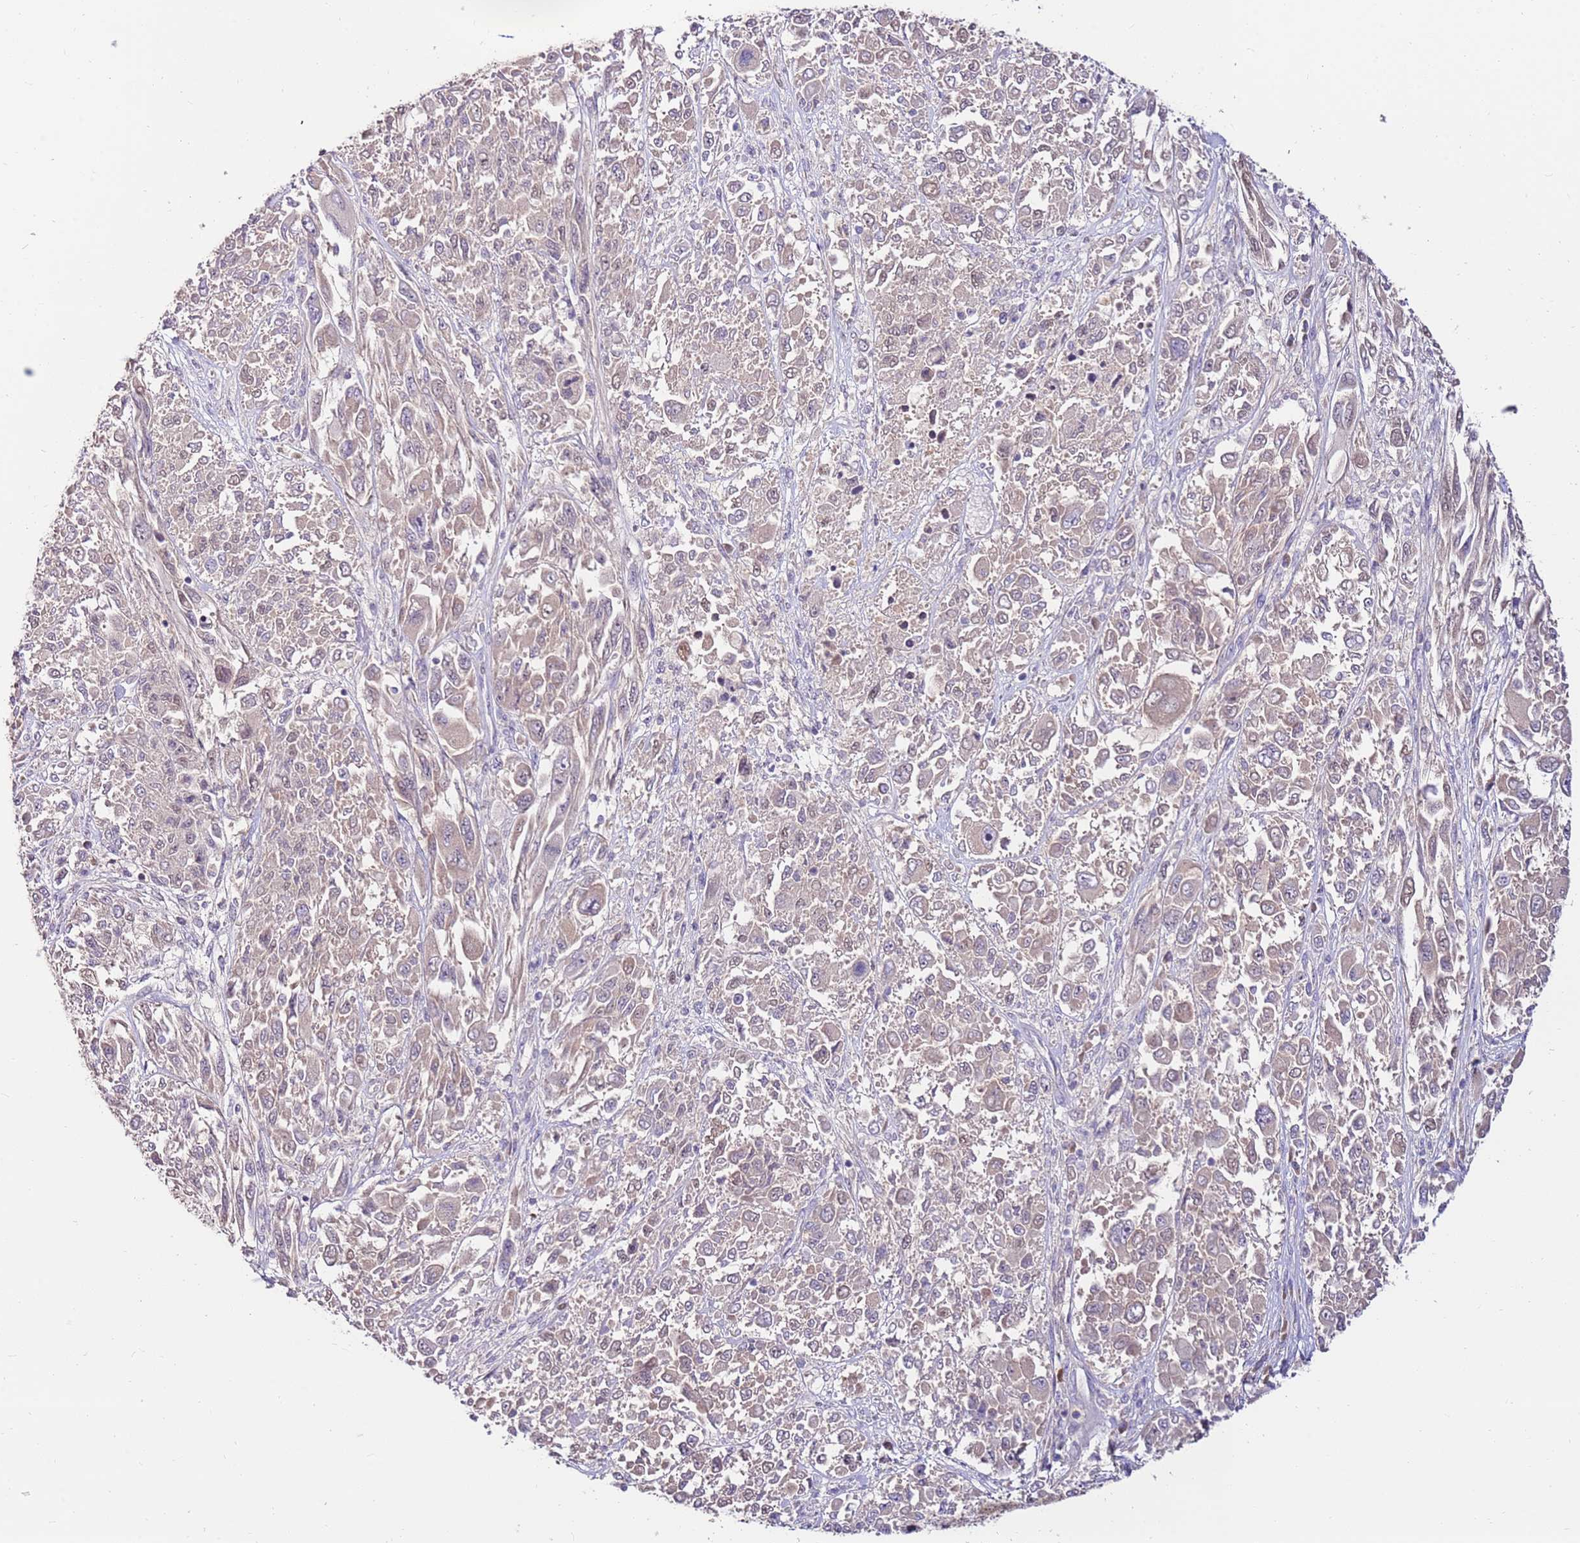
{"staining": {"intensity": "negative", "quantity": "none", "location": "none"}, "tissue": "melanoma", "cell_type": "Tumor cells", "image_type": "cancer", "snomed": [{"axis": "morphology", "description": "Malignant melanoma, NOS"}, {"axis": "topography", "description": "Skin"}], "caption": "Protein analysis of melanoma demonstrates no significant expression in tumor cells.", "gene": "SLC44A4", "patient": {"sex": "female", "age": 91}}